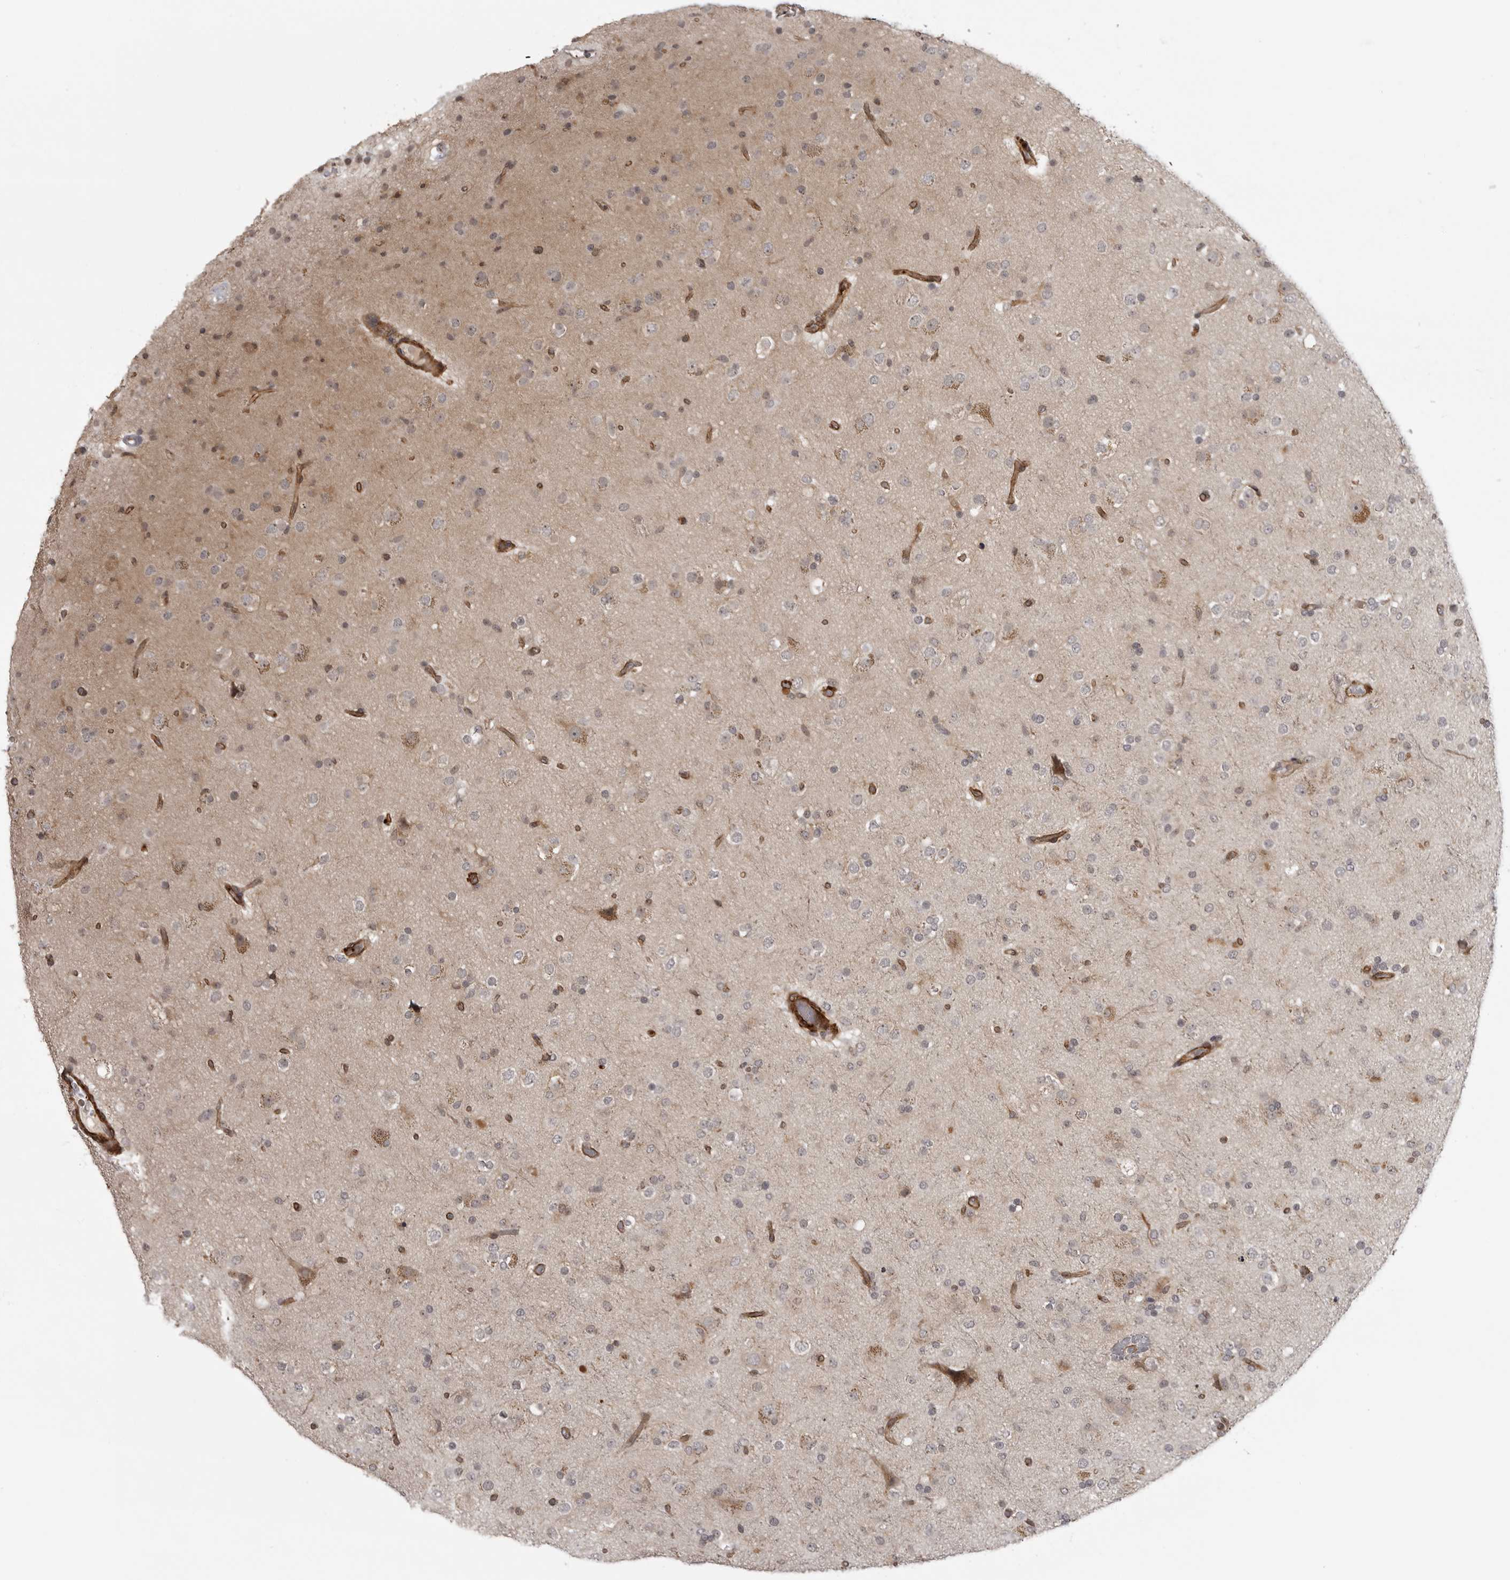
{"staining": {"intensity": "negative", "quantity": "none", "location": "none"}, "tissue": "glioma", "cell_type": "Tumor cells", "image_type": "cancer", "snomed": [{"axis": "morphology", "description": "Glioma, malignant, Low grade"}, {"axis": "topography", "description": "Brain"}], "caption": "Malignant glioma (low-grade) was stained to show a protein in brown. There is no significant staining in tumor cells.", "gene": "TUT4", "patient": {"sex": "male", "age": 65}}